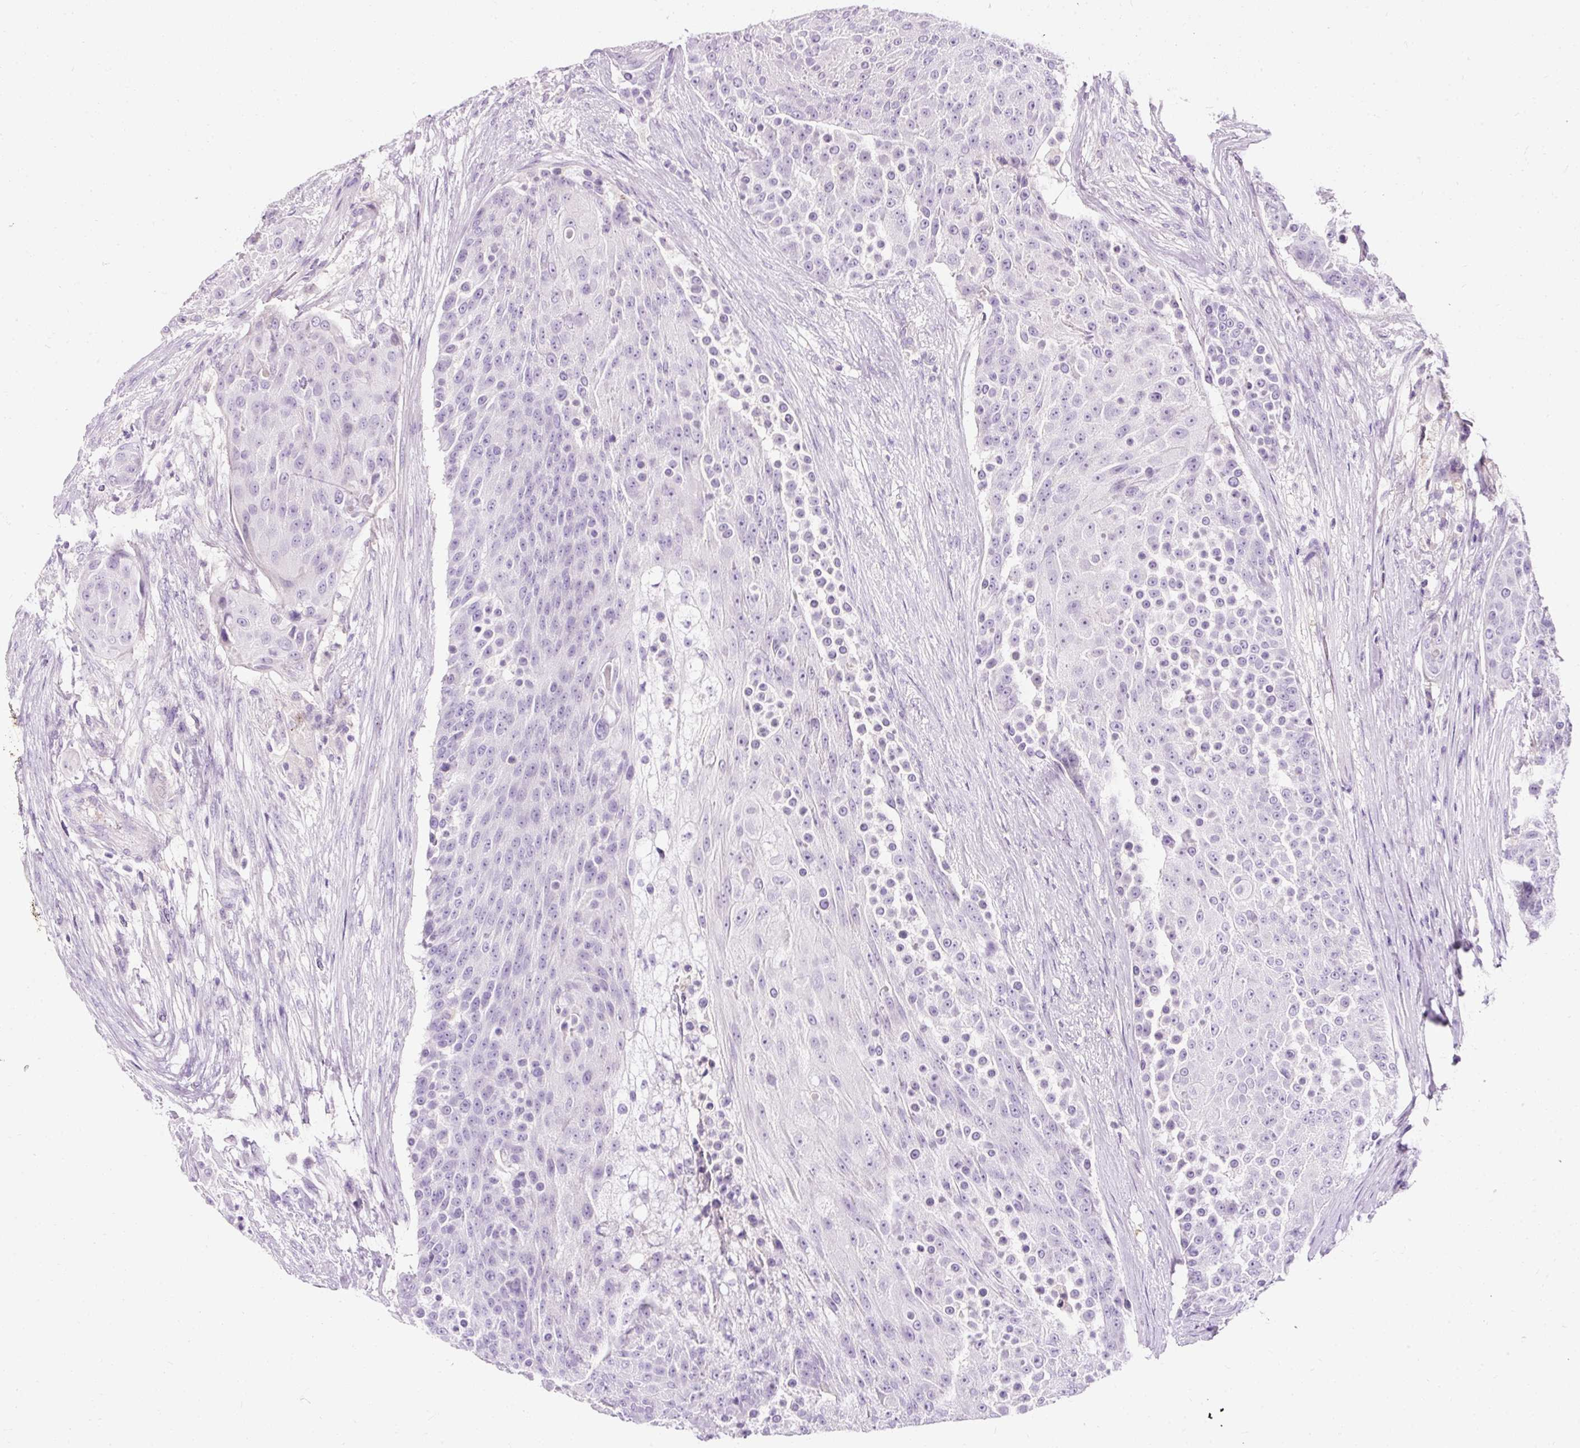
{"staining": {"intensity": "negative", "quantity": "none", "location": "none"}, "tissue": "urothelial cancer", "cell_type": "Tumor cells", "image_type": "cancer", "snomed": [{"axis": "morphology", "description": "Urothelial carcinoma, High grade"}, {"axis": "topography", "description": "Urinary bladder"}], "caption": "Protein analysis of urothelial cancer reveals no significant expression in tumor cells.", "gene": "CLDN25", "patient": {"sex": "female", "age": 63}}